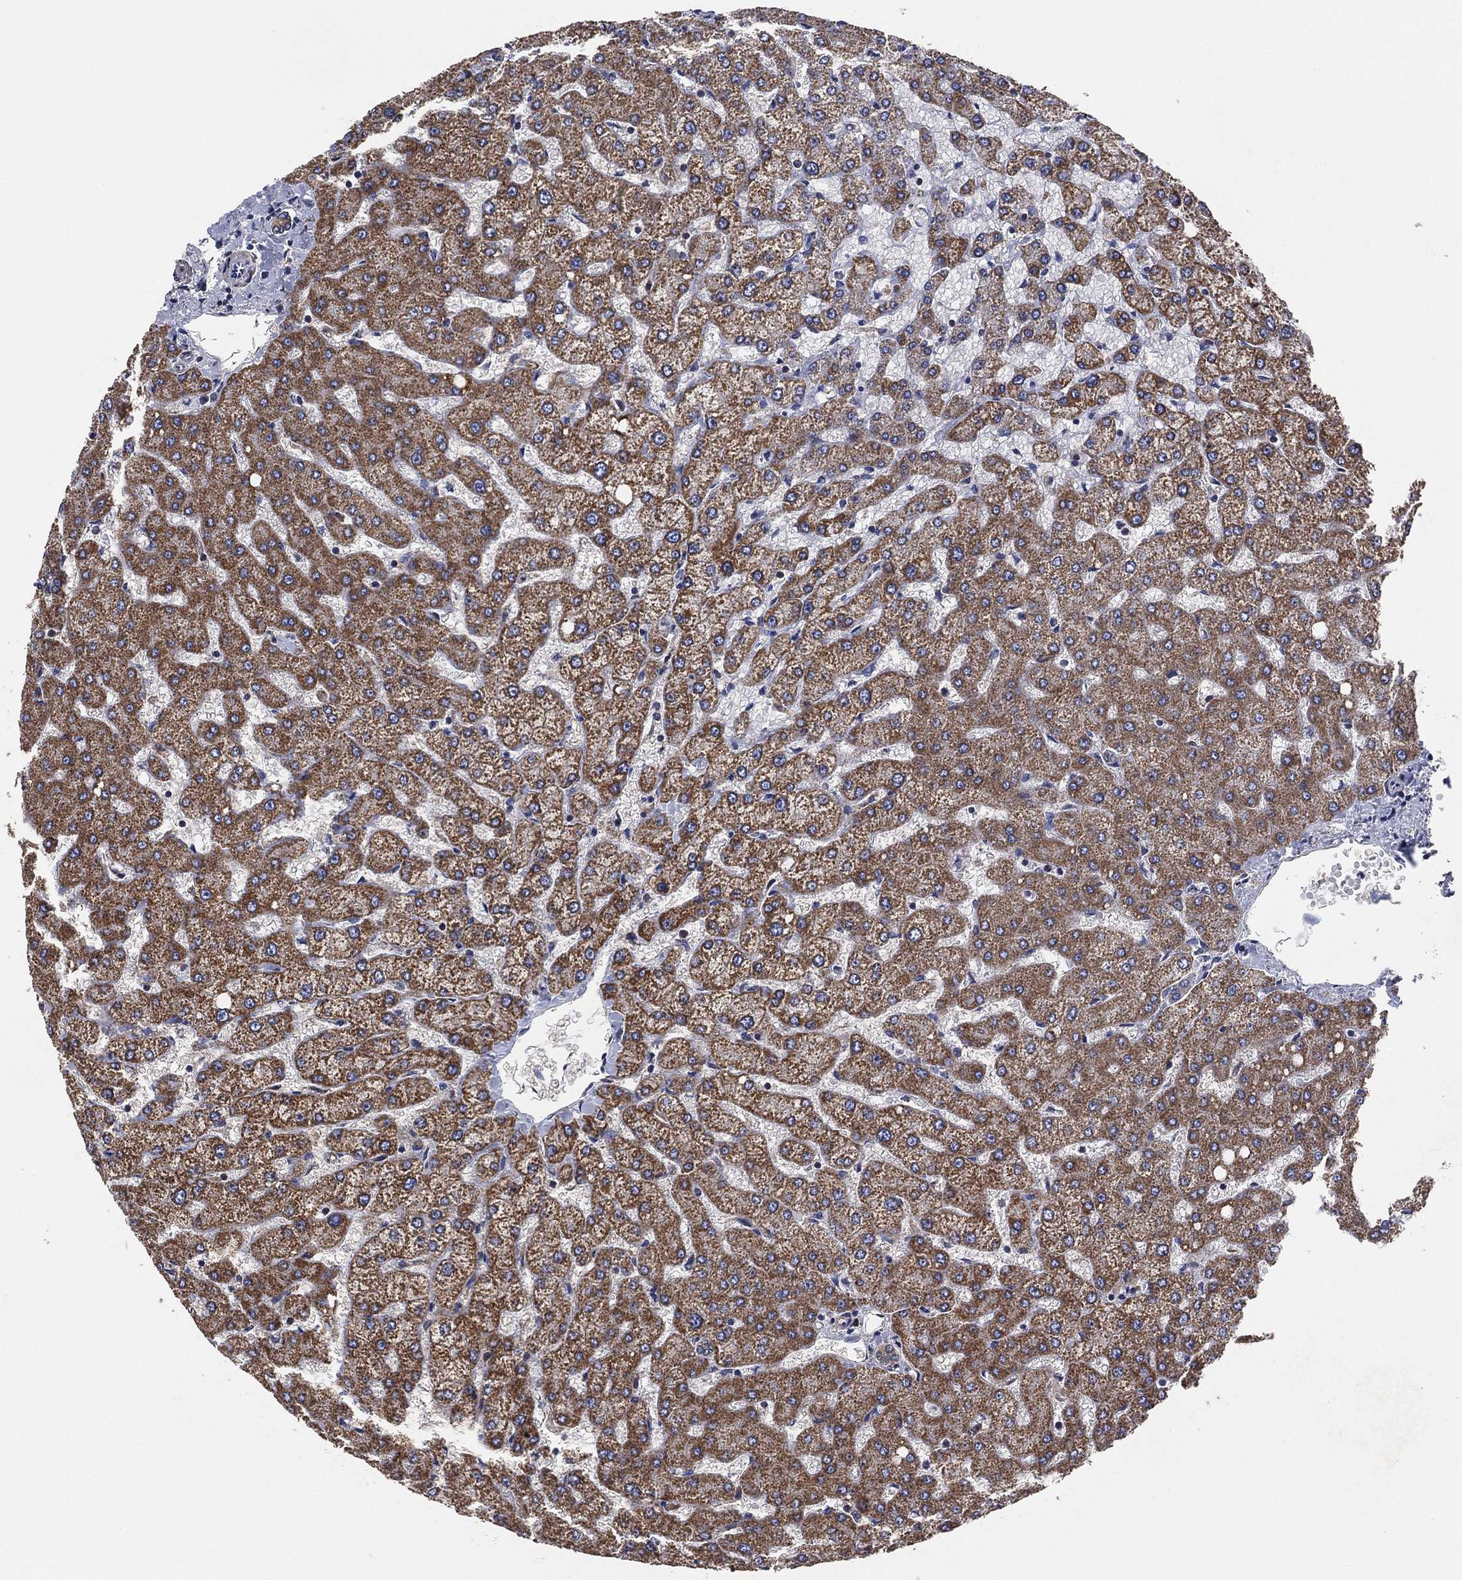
{"staining": {"intensity": "weak", "quantity": ">75%", "location": "cytoplasmic/membranous"}, "tissue": "liver", "cell_type": "Cholangiocytes", "image_type": "normal", "snomed": [{"axis": "morphology", "description": "Normal tissue, NOS"}, {"axis": "topography", "description": "Liver"}], "caption": "Immunohistochemistry of benign liver reveals low levels of weak cytoplasmic/membranous positivity in about >75% of cholangiocytes. The staining was performed using DAB (3,3'-diaminobenzidine), with brown indicating positive protein expression. Nuclei are stained blue with hematoxylin.", "gene": "LIMD1", "patient": {"sex": "female", "age": 54}}